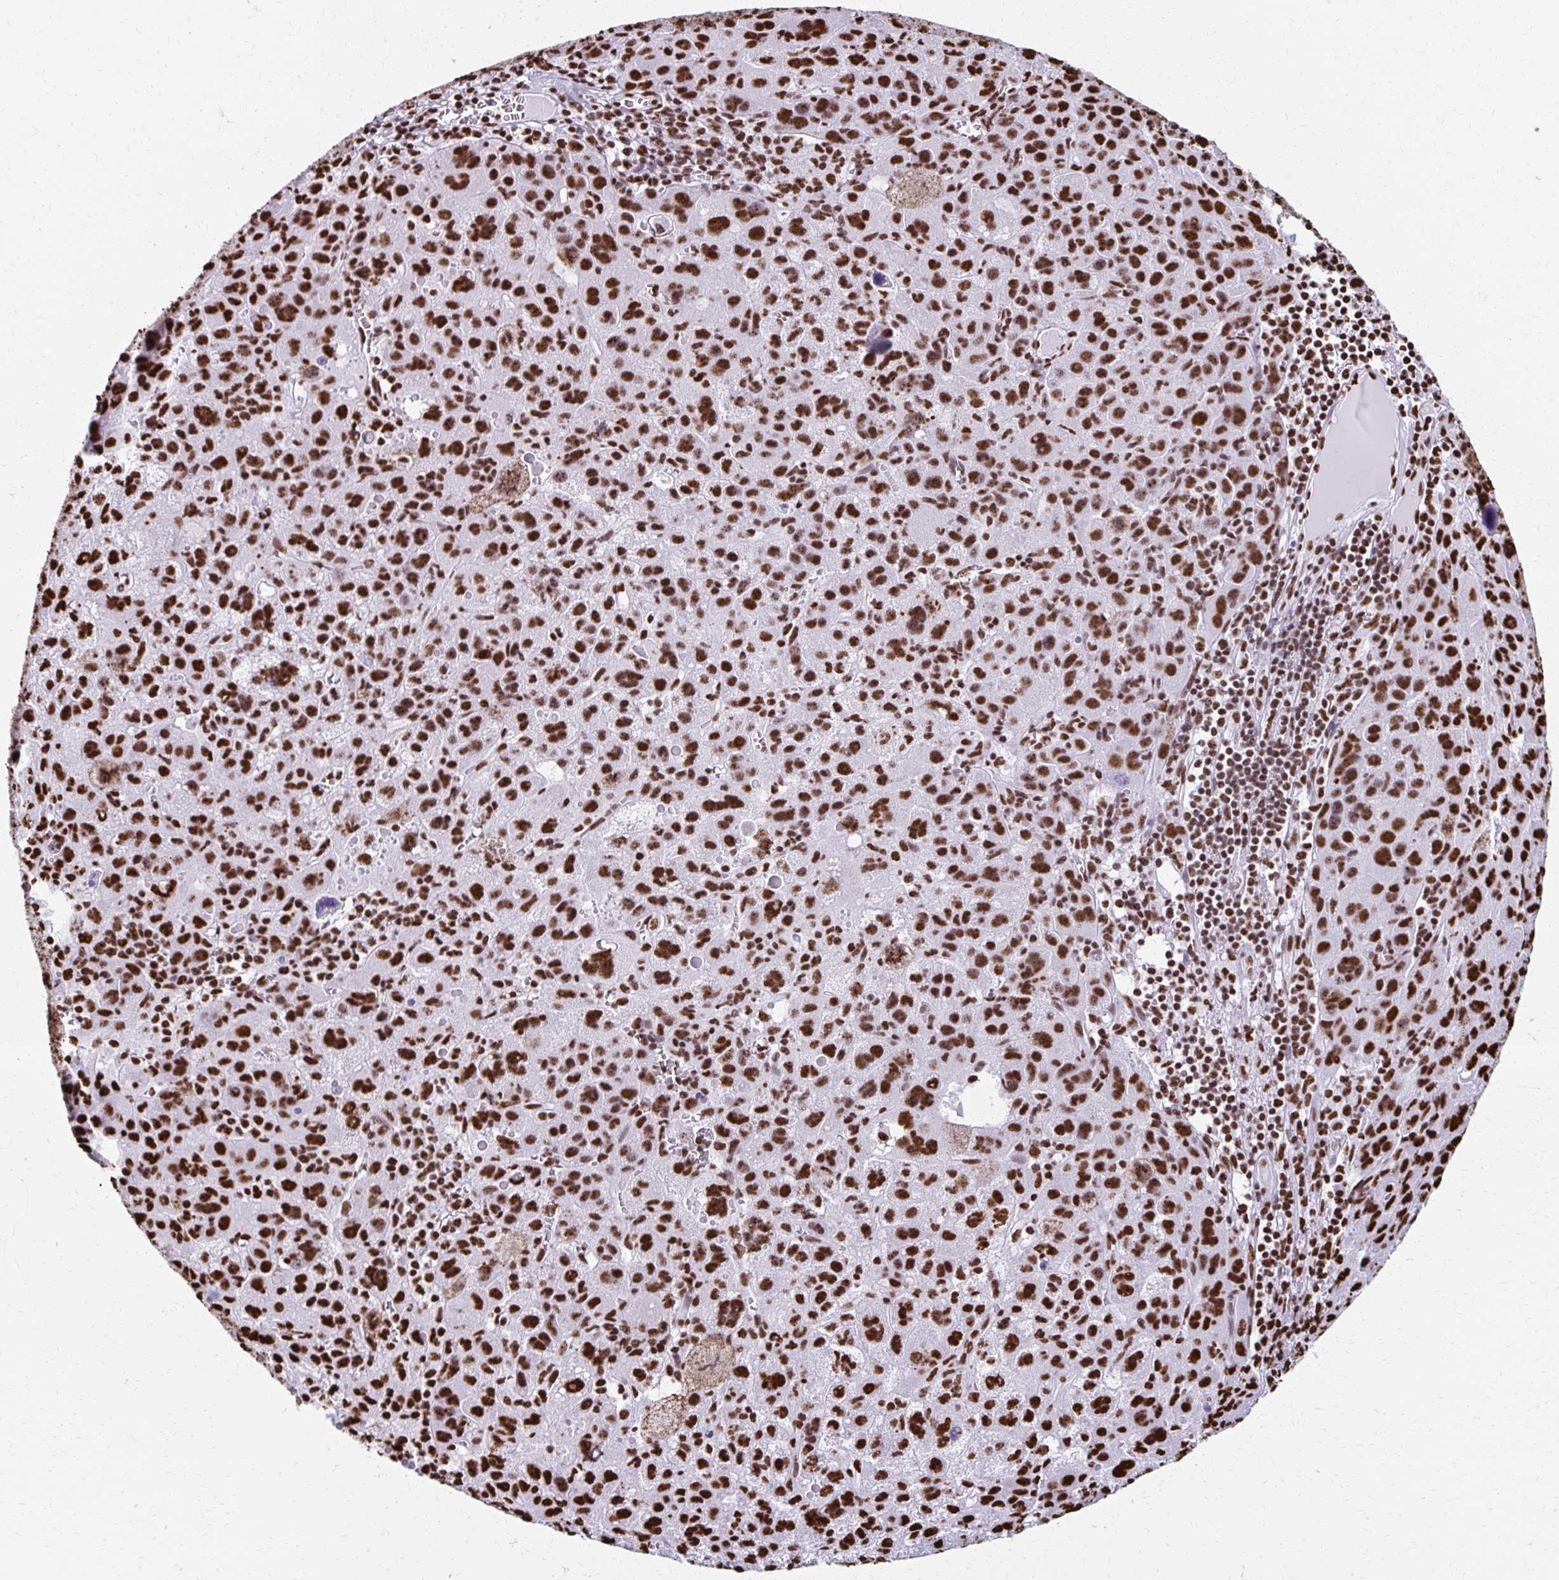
{"staining": {"intensity": "strong", "quantity": ">75%", "location": "nuclear"}, "tissue": "liver cancer", "cell_type": "Tumor cells", "image_type": "cancer", "snomed": [{"axis": "morphology", "description": "Carcinoma, Hepatocellular, NOS"}, {"axis": "topography", "description": "Liver"}], "caption": "Liver hepatocellular carcinoma was stained to show a protein in brown. There is high levels of strong nuclear staining in approximately >75% of tumor cells.", "gene": "NONO", "patient": {"sex": "female", "age": 77}}